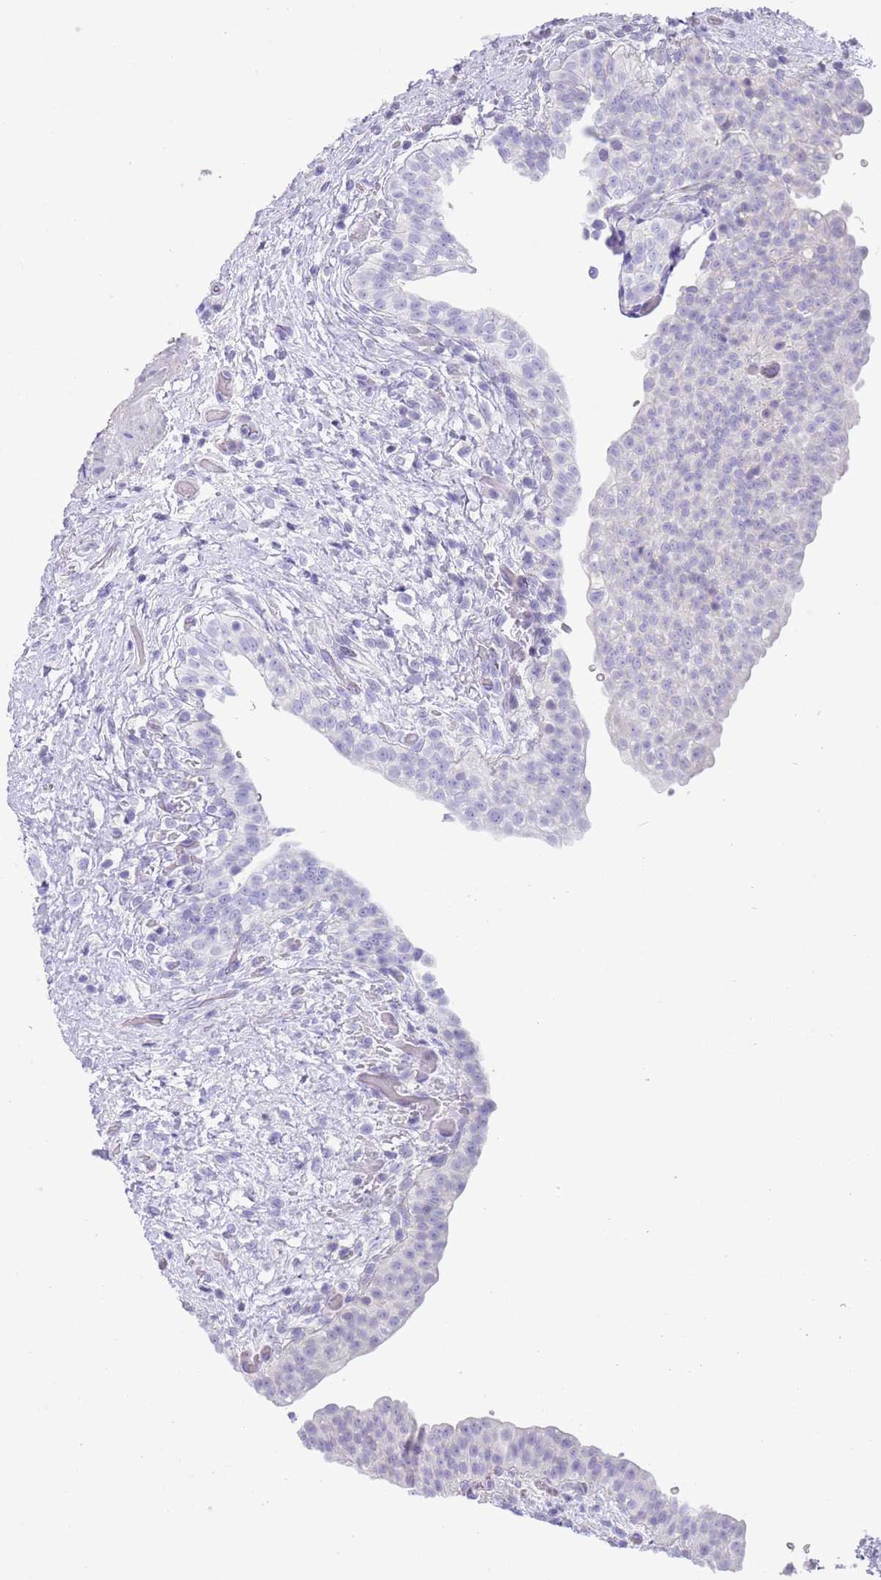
{"staining": {"intensity": "negative", "quantity": "none", "location": "none"}, "tissue": "urinary bladder", "cell_type": "Urothelial cells", "image_type": "normal", "snomed": [{"axis": "morphology", "description": "Normal tissue, NOS"}, {"axis": "topography", "description": "Urinary bladder"}], "caption": "This is an immunohistochemistry micrograph of unremarkable human urinary bladder. There is no positivity in urothelial cells.", "gene": "CPXM2", "patient": {"sex": "male", "age": 69}}